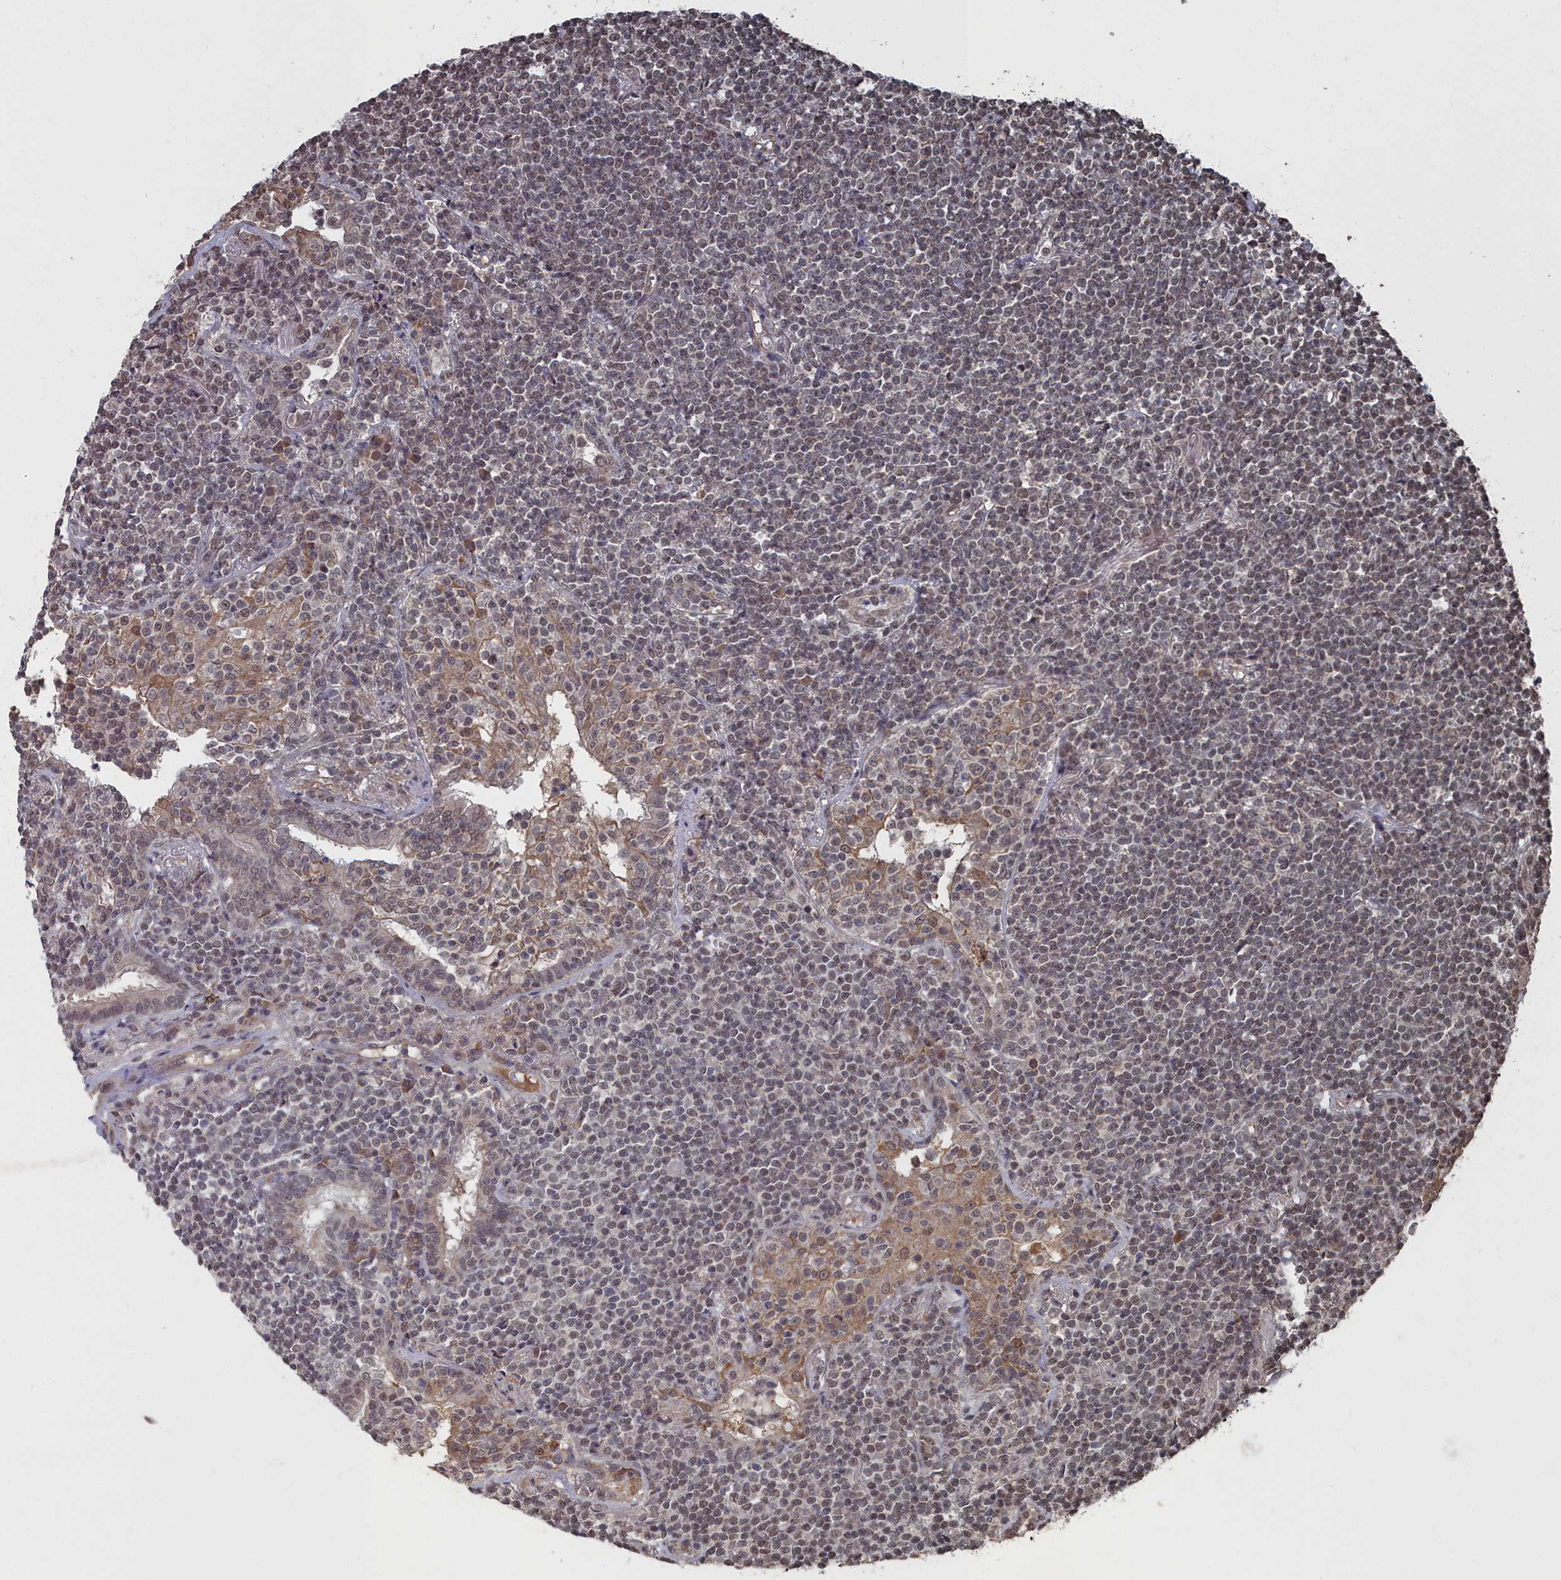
{"staining": {"intensity": "weak", "quantity": "25%-75%", "location": "nuclear"}, "tissue": "lymphoma", "cell_type": "Tumor cells", "image_type": "cancer", "snomed": [{"axis": "morphology", "description": "Malignant lymphoma, non-Hodgkin's type, Low grade"}, {"axis": "topography", "description": "Lung"}], "caption": "The histopathology image displays a brown stain indicating the presence of a protein in the nuclear of tumor cells in lymphoma.", "gene": "CCNP", "patient": {"sex": "female", "age": 71}}